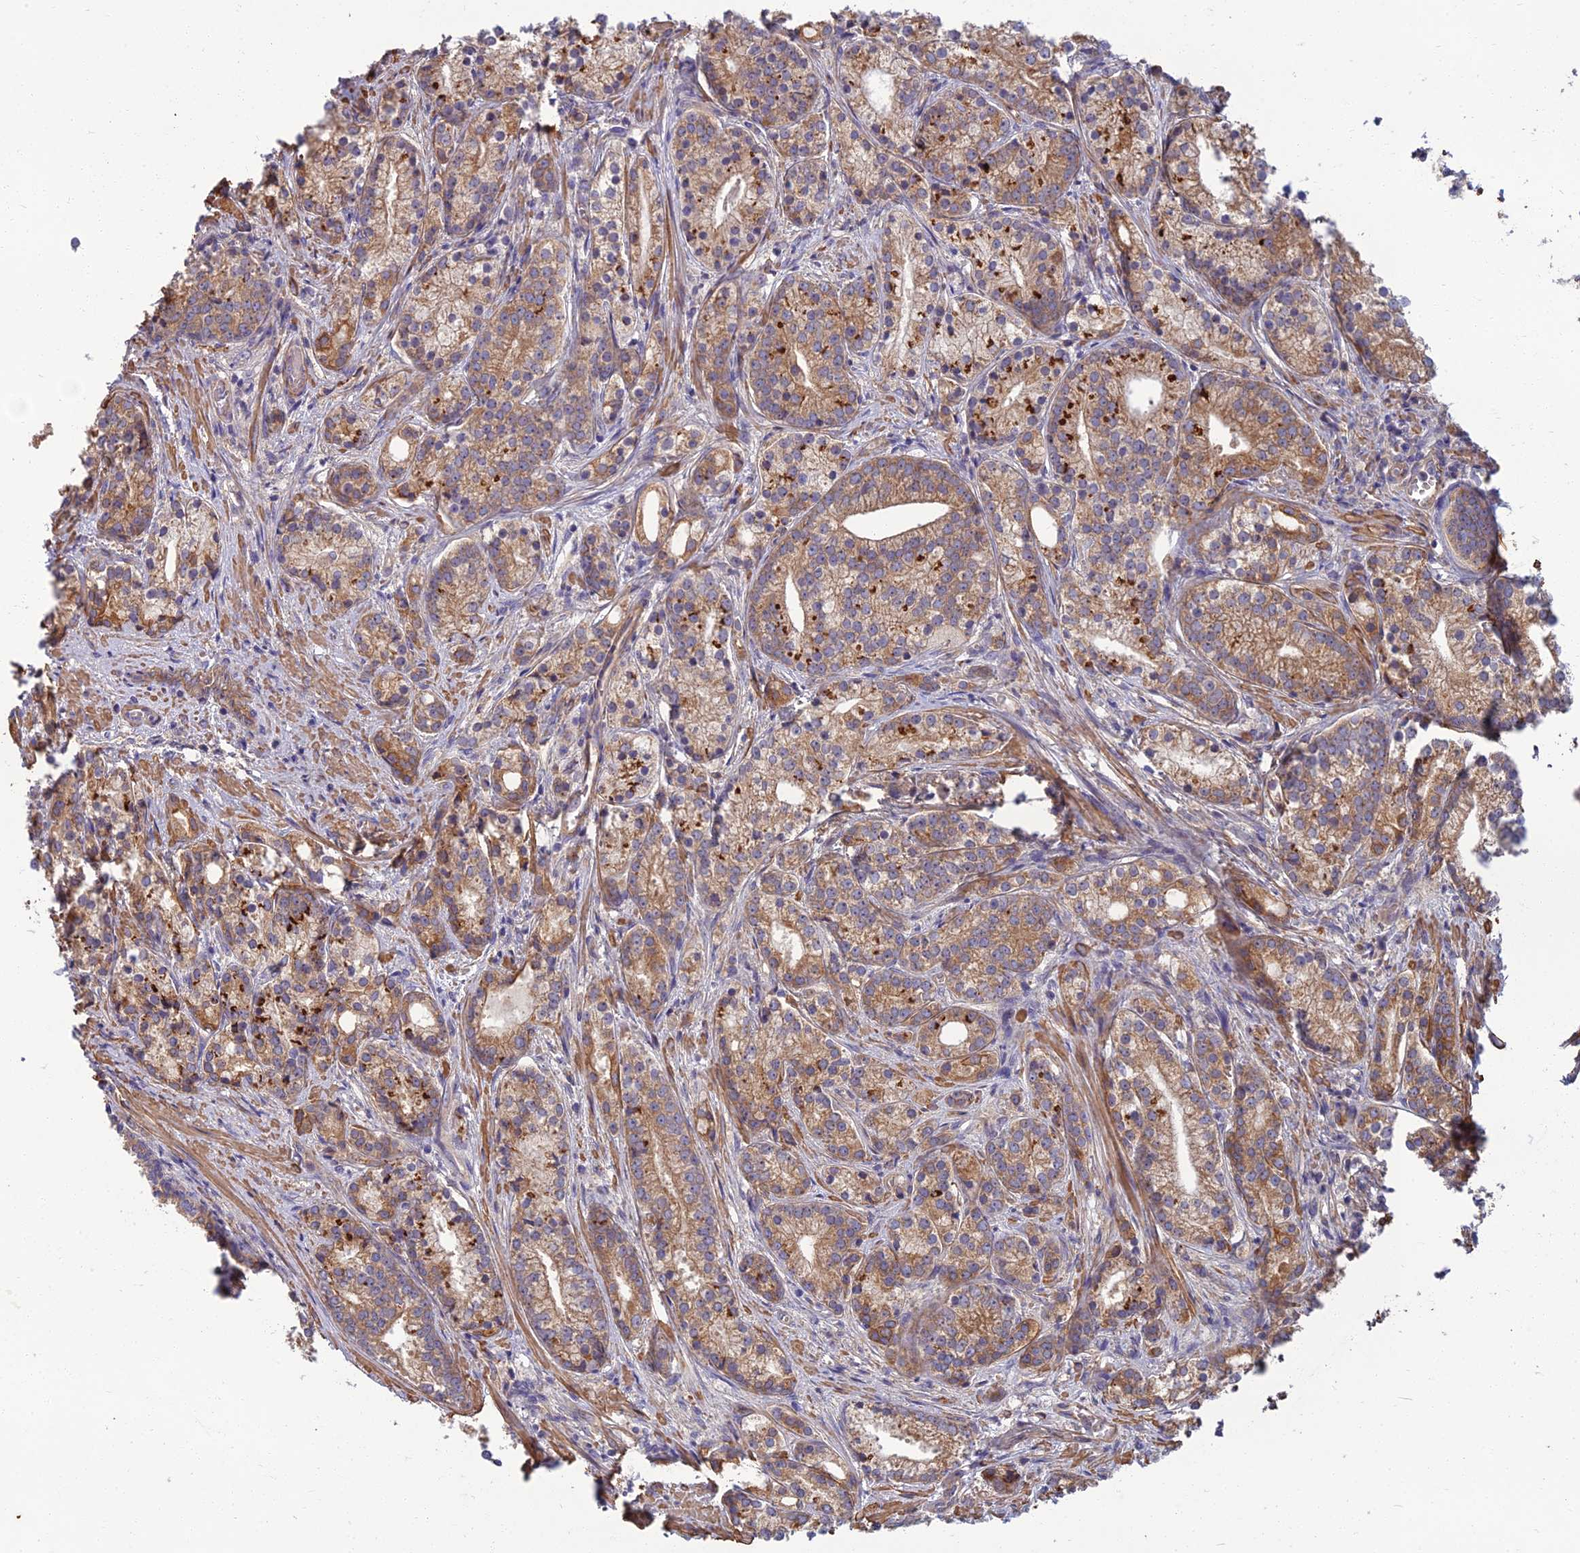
{"staining": {"intensity": "weak", "quantity": ">75%", "location": "cytoplasmic/membranous"}, "tissue": "prostate cancer", "cell_type": "Tumor cells", "image_type": "cancer", "snomed": [{"axis": "morphology", "description": "Adenocarcinoma, Low grade"}, {"axis": "topography", "description": "Prostate"}], "caption": "Immunohistochemical staining of prostate cancer shows low levels of weak cytoplasmic/membranous expression in approximately >75% of tumor cells.", "gene": "WDR24", "patient": {"sex": "male", "age": 71}}